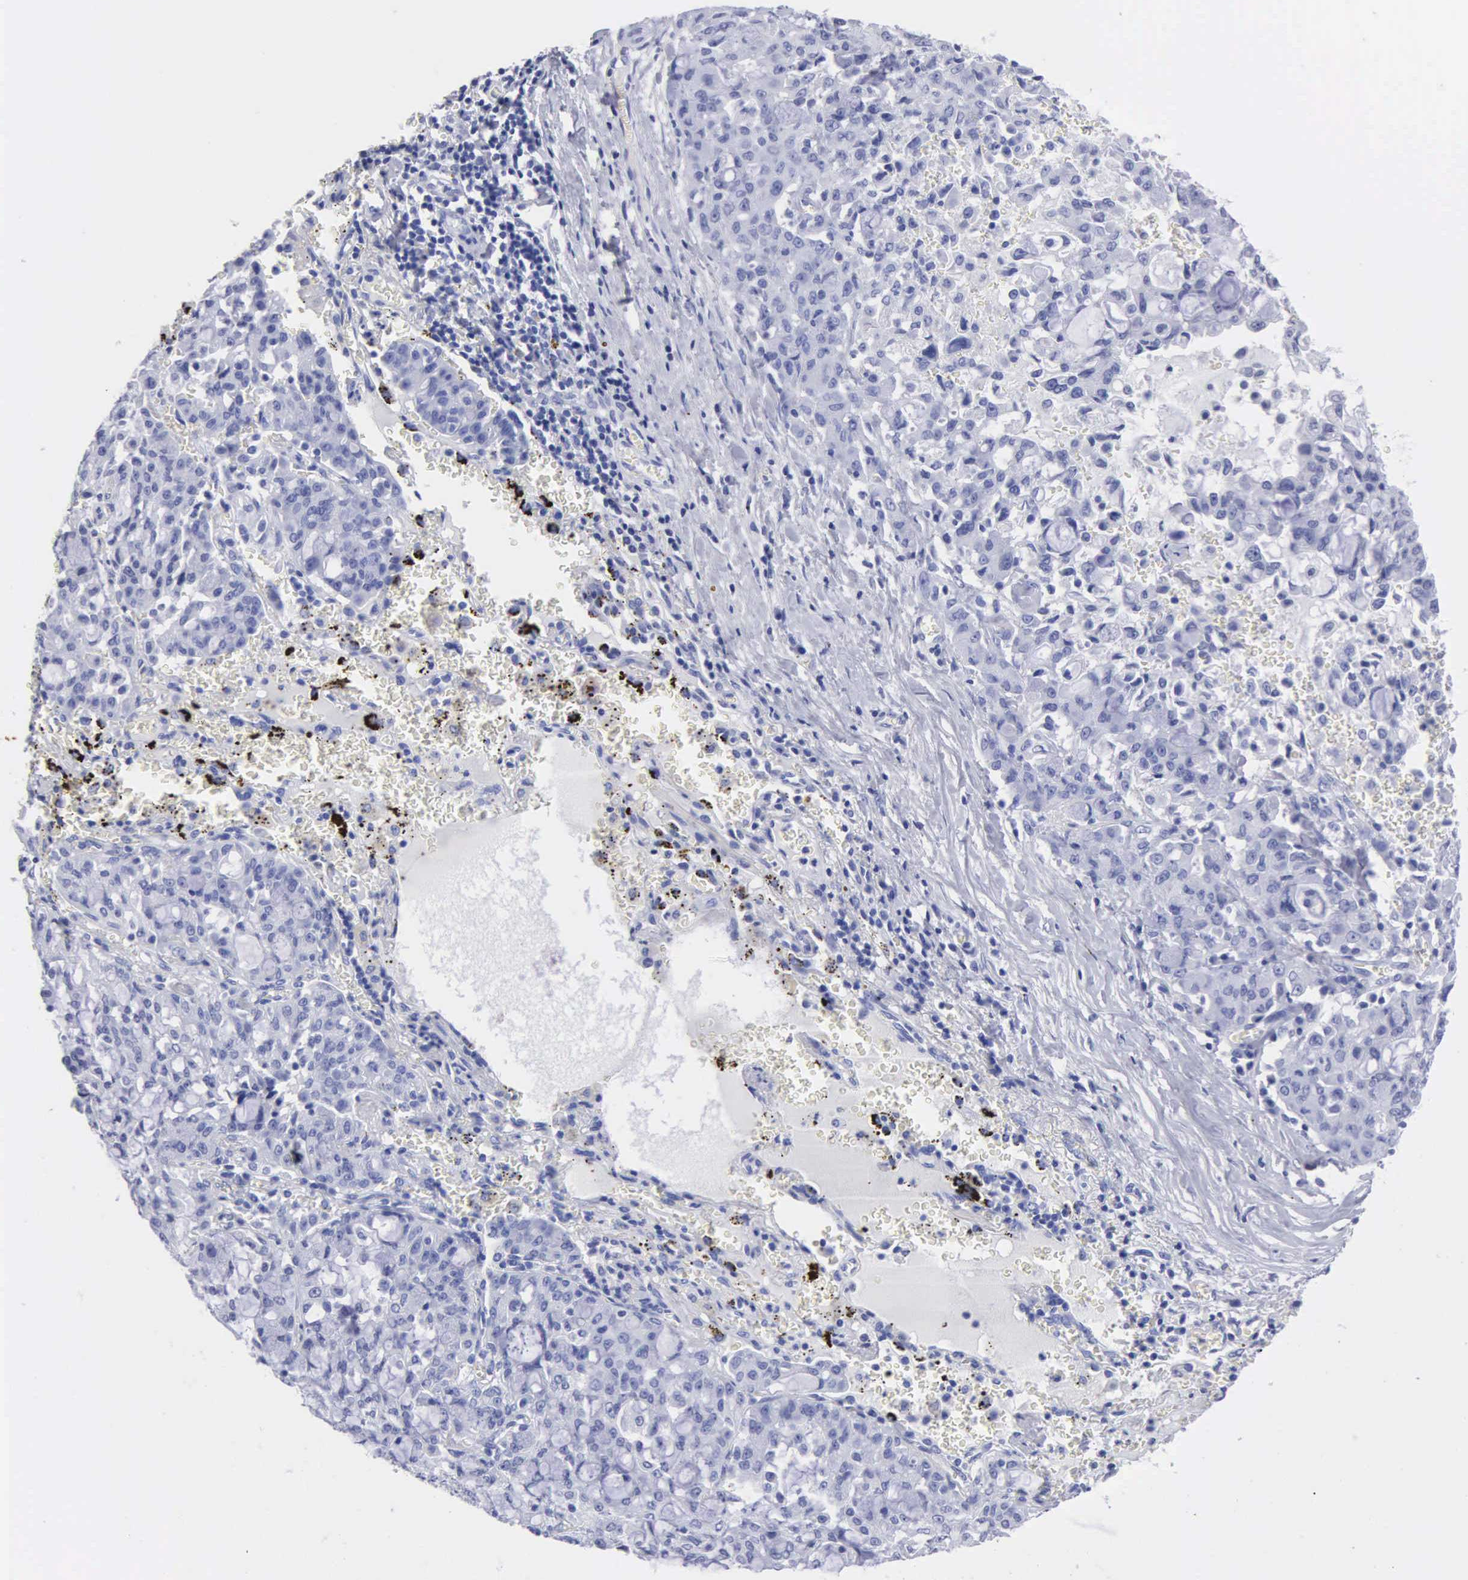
{"staining": {"intensity": "negative", "quantity": "none", "location": "none"}, "tissue": "lung cancer", "cell_type": "Tumor cells", "image_type": "cancer", "snomed": [{"axis": "morphology", "description": "Adenocarcinoma, NOS"}, {"axis": "topography", "description": "Lung"}], "caption": "Protein analysis of lung adenocarcinoma shows no significant positivity in tumor cells.", "gene": "CYP19A1", "patient": {"sex": "female", "age": 44}}